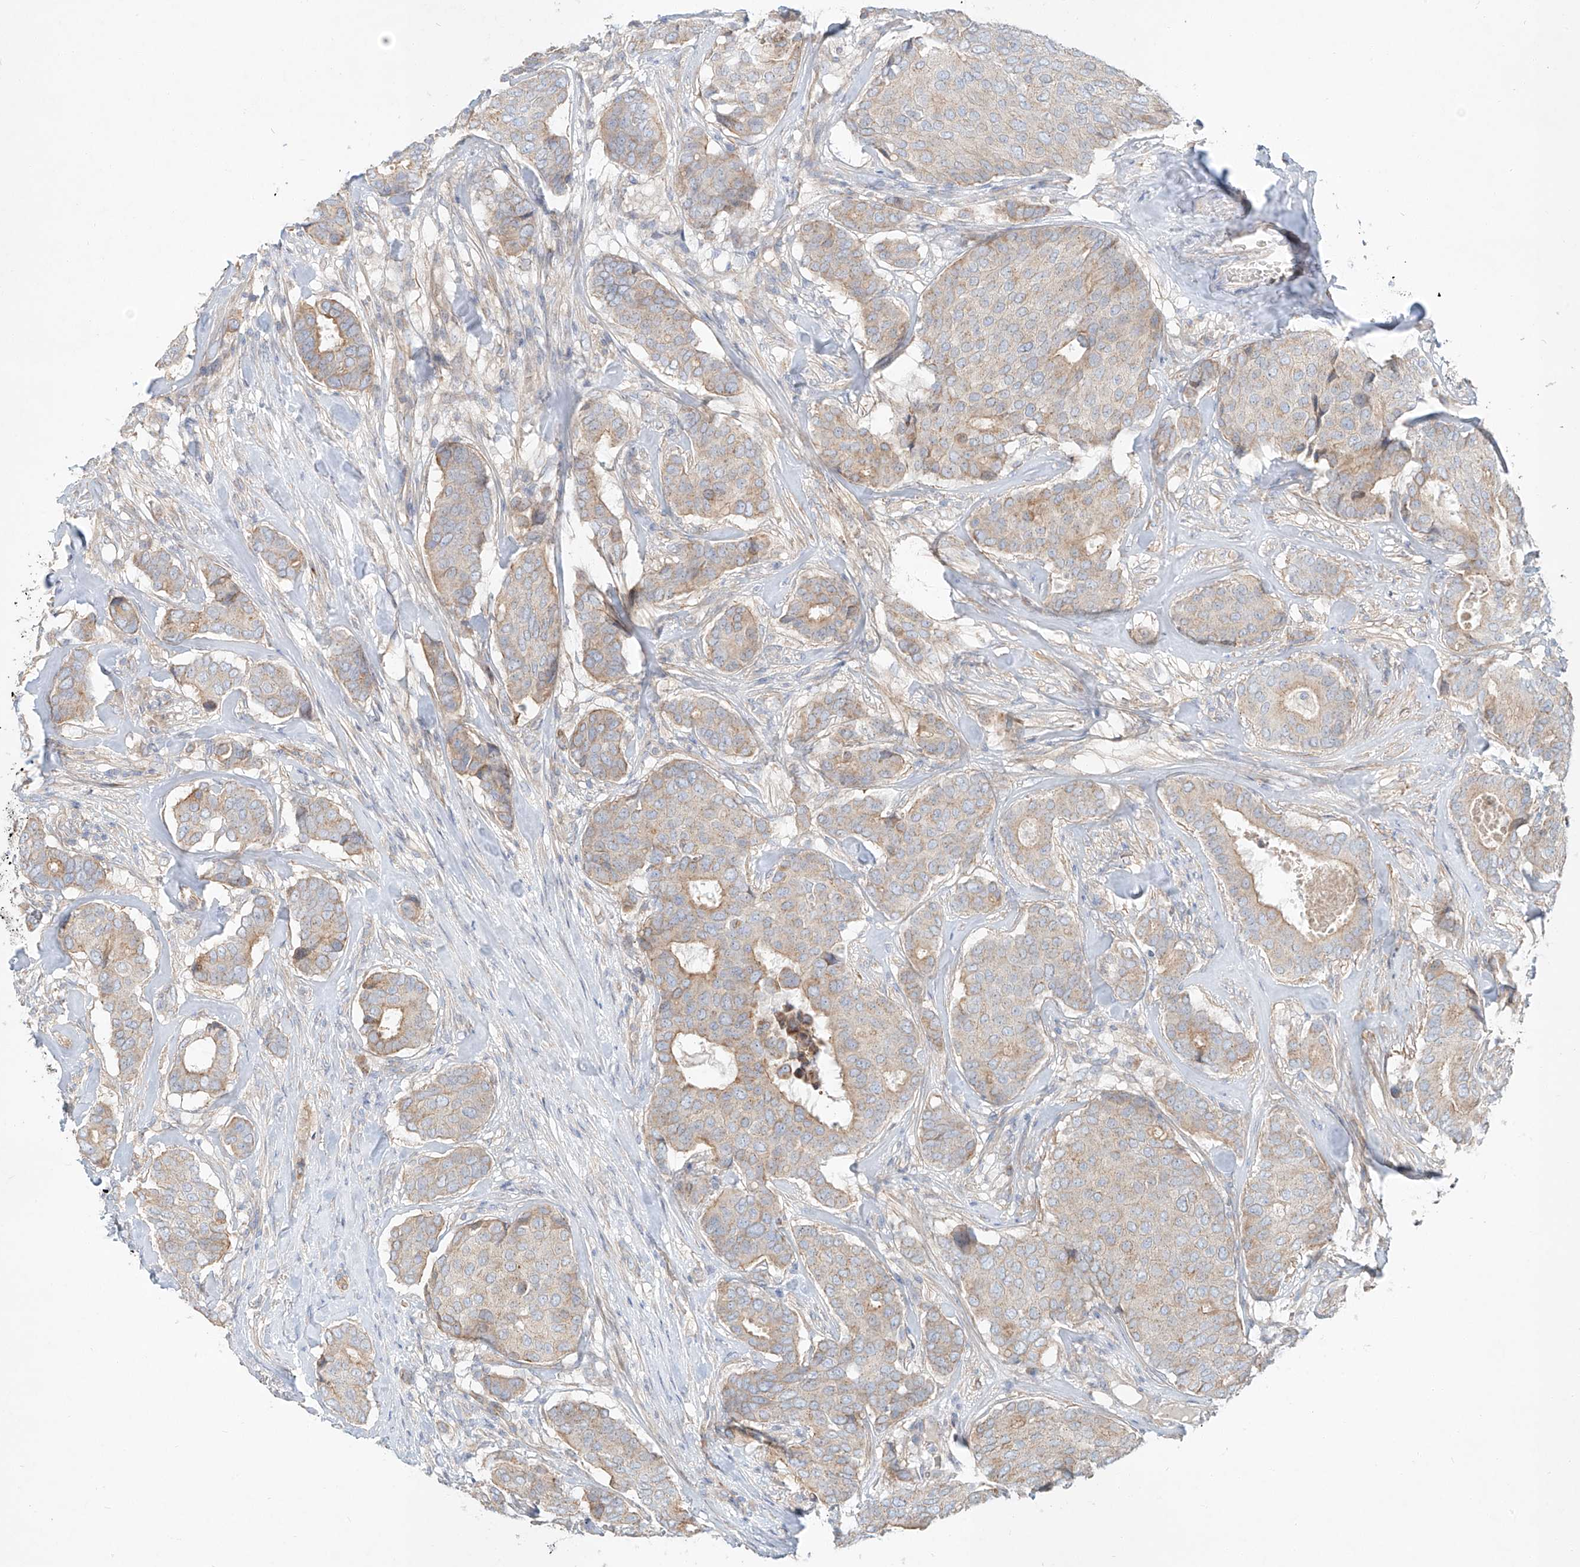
{"staining": {"intensity": "moderate", "quantity": "<25%", "location": "cytoplasmic/membranous"}, "tissue": "breast cancer", "cell_type": "Tumor cells", "image_type": "cancer", "snomed": [{"axis": "morphology", "description": "Duct carcinoma"}, {"axis": "topography", "description": "Breast"}], "caption": "Breast cancer (invasive ductal carcinoma) was stained to show a protein in brown. There is low levels of moderate cytoplasmic/membranous staining in about <25% of tumor cells.", "gene": "AJM1", "patient": {"sex": "female", "age": 75}}